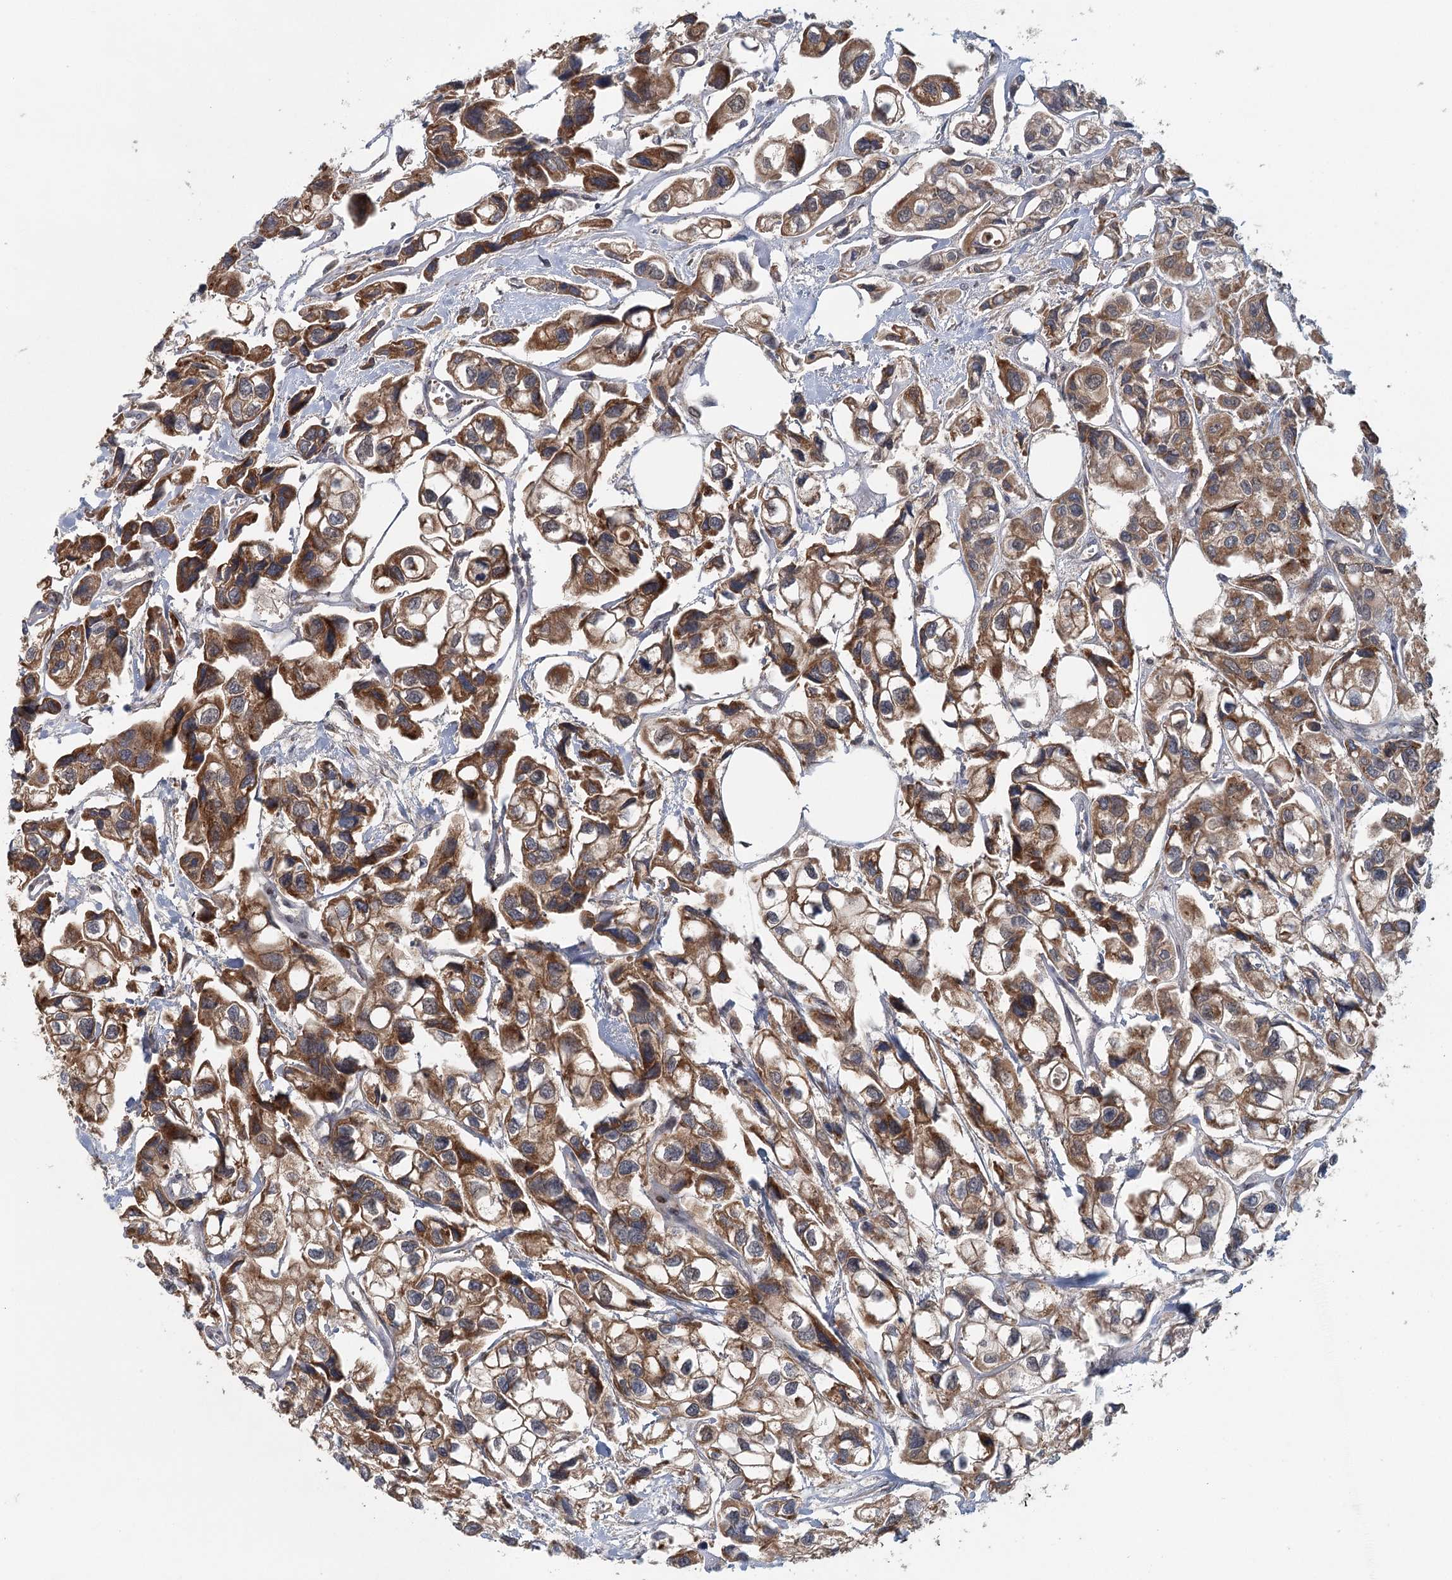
{"staining": {"intensity": "moderate", "quantity": ">75%", "location": "cytoplasmic/membranous"}, "tissue": "urothelial cancer", "cell_type": "Tumor cells", "image_type": "cancer", "snomed": [{"axis": "morphology", "description": "Urothelial carcinoma, High grade"}, {"axis": "topography", "description": "Urinary bladder"}], "caption": "Protein analysis of urothelial cancer tissue reveals moderate cytoplasmic/membranous staining in approximately >75% of tumor cells.", "gene": "ADK", "patient": {"sex": "male", "age": 67}}